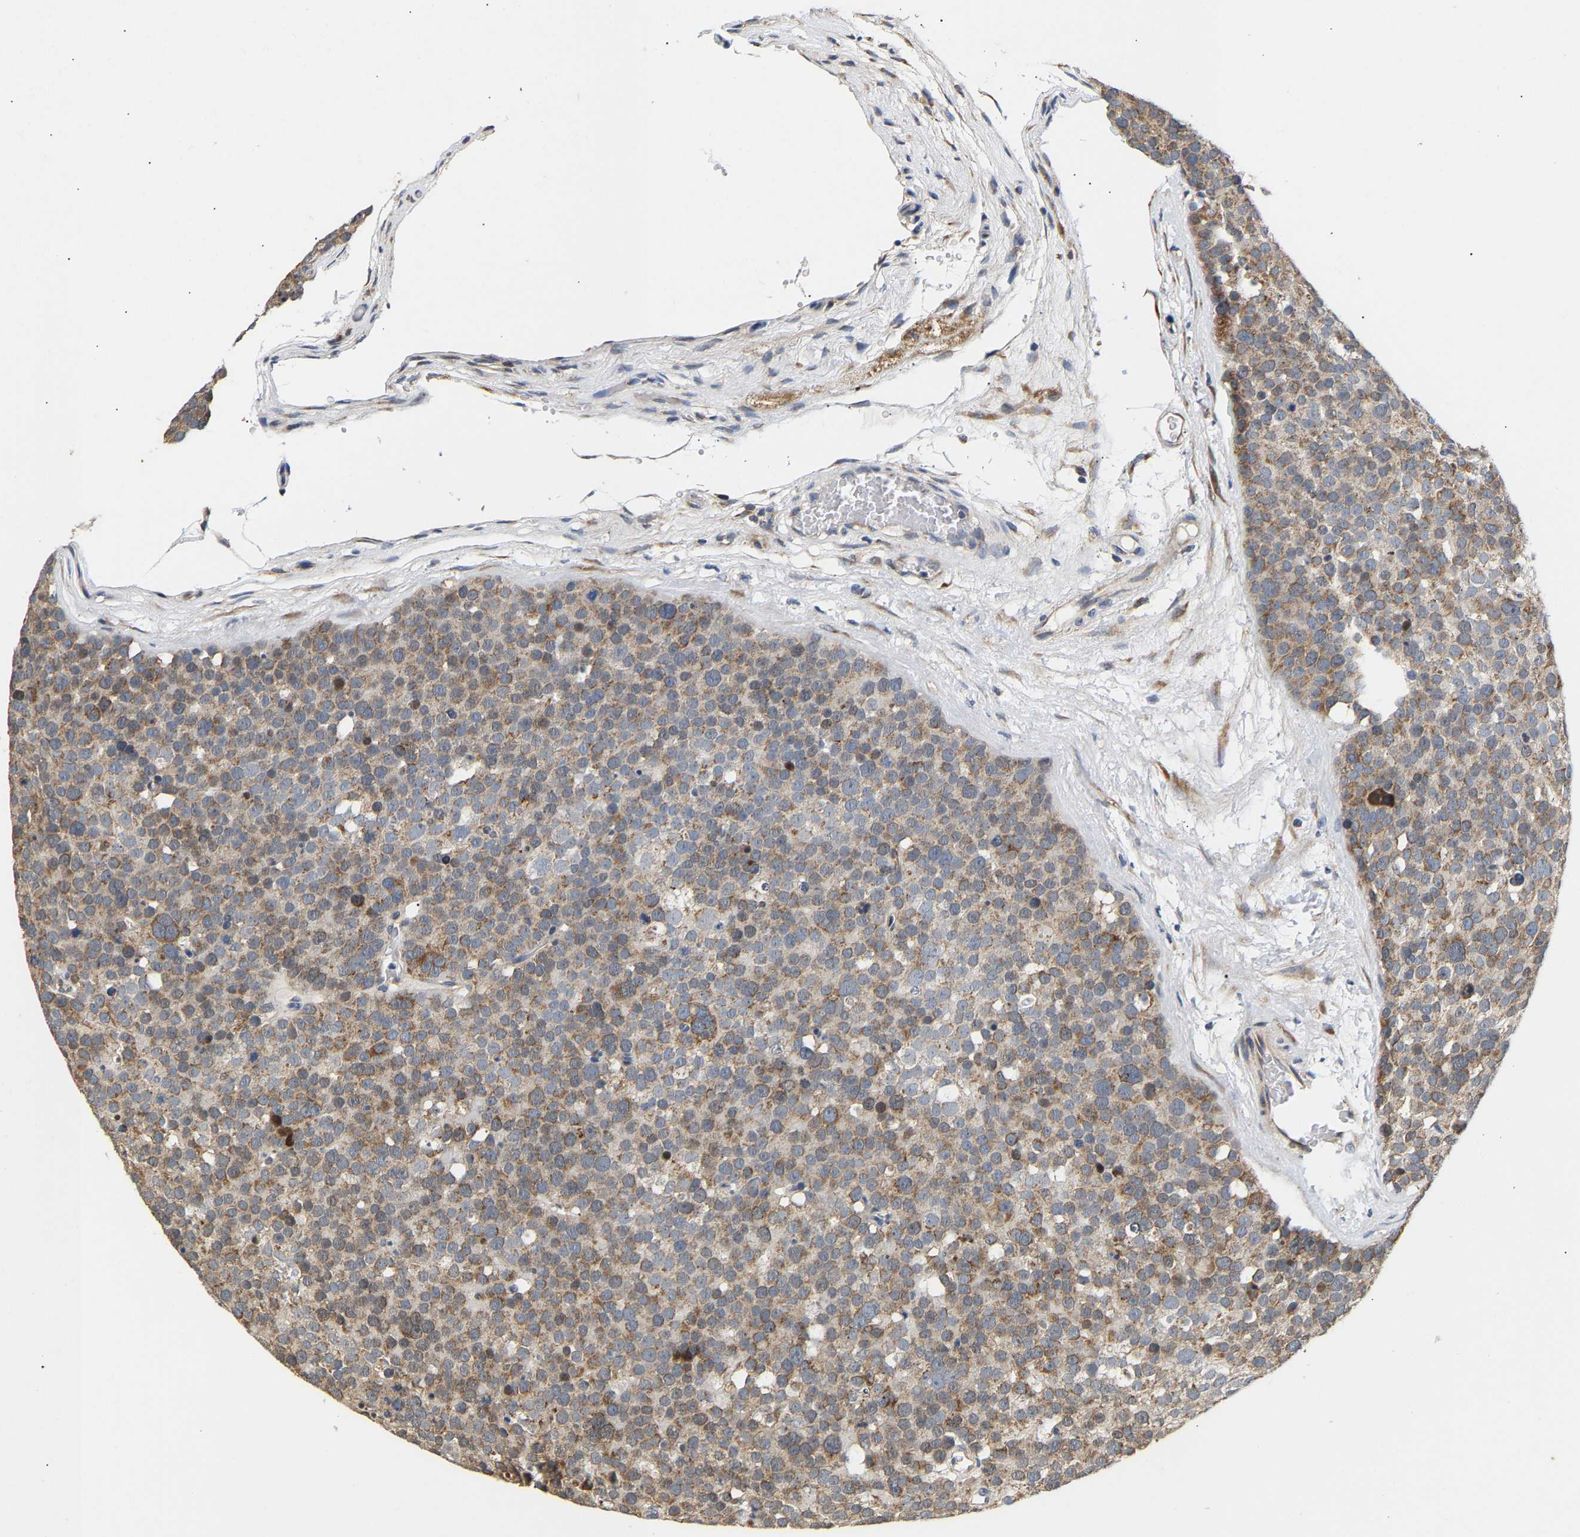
{"staining": {"intensity": "moderate", "quantity": "25%-75%", "location": "cytoplasmic/membranous"}, "tissue": "testis cancer", "cell_type": "Tumor cells", "image_type": "cancer", "snomed": [{"axis": "morphology", "description": "Seminoma, NOS"}, {"axis": "topography", "description": "Testis"}], "caption": "A micrograph of seminoma (testis) stained for a protein displays moderate cytoplasmic/membranous brown staining in tumor cells.", "gene": "TMEM168", "patient": {"sex": "male", "age": 71}}